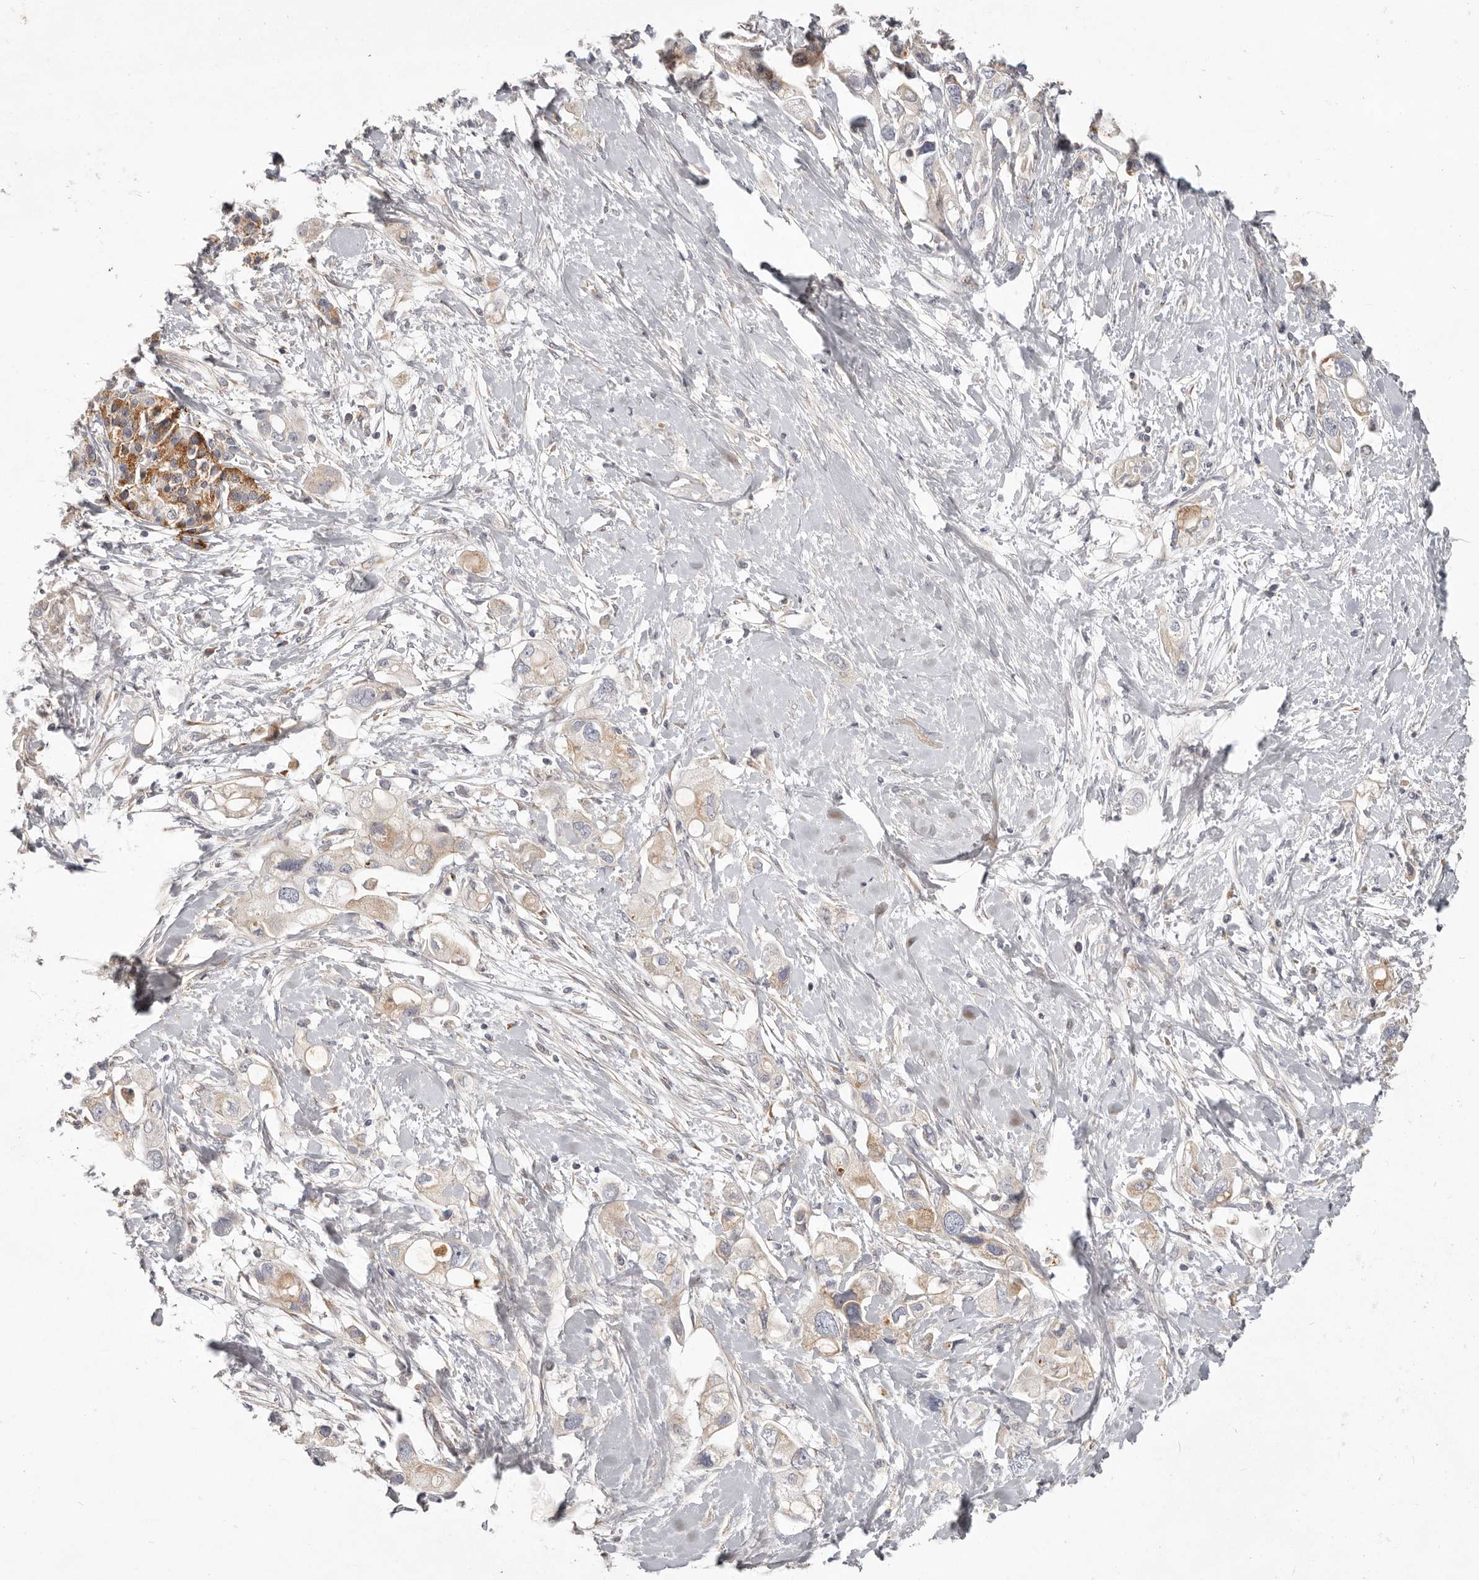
{"staining": {"intensity": "weak", "quantity": "<25%", "location": "cytoplasmic/membranous"}, "tissue": "pancreatic cancer", "cell_type": "Tumor cells", "image_type": "cancer", "snomed": [{"axis": "morphology", "description": "Adenocarcinoma, NOS"}, {"axis": "topography", "description": "Pancreas"}], "caption": "The histopathology image displays no significant positivity in tumor cells of pancreatic cancer (adenocarcinoma). (DAB (3,3'-diaminobenzidine) IHC, high magnification).", "gene": "MRPS10", "patient": {"sex": "female", "age": 56}}